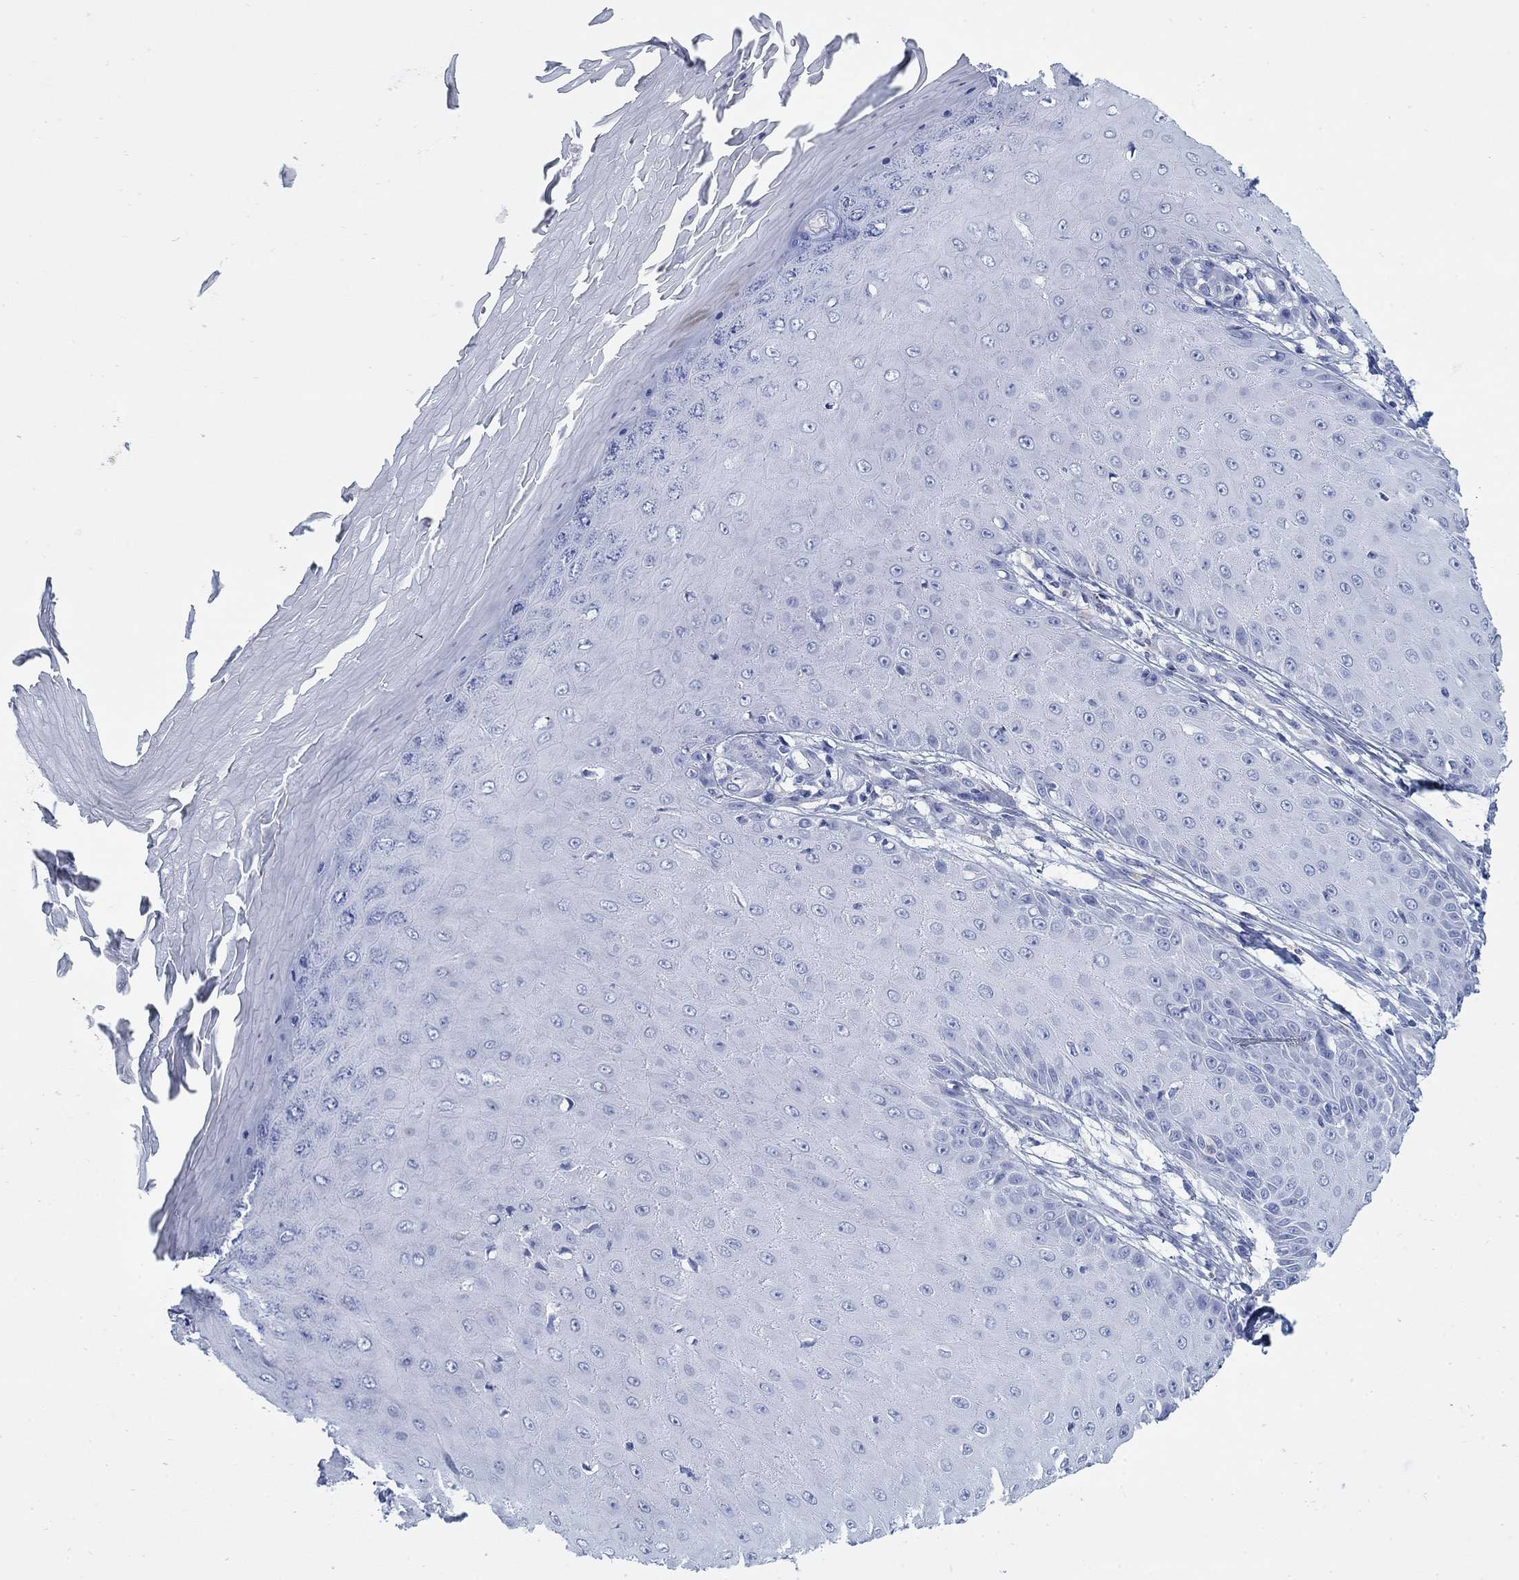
{"staining": {"intensity": "negative", "quantity": "none", "location": "none"}, "tissue": "skin cancer", "cell_type": "Tumor cells", "image_type": "cancer", "snomed": [{"axis": "morphology", "description": "Inflammation, NOS"}, {"axis": "morphology", "description": "Squamous cell carcinoma, NOS"}, {"axis": "topography", "description": "Skin"}], "caption": "Skin cancer was stained to show a protein in brown. There is no significant staining in tumor cells.", "gene": "SCCPDH", "patient": {"sex": "male", "age": 70}}